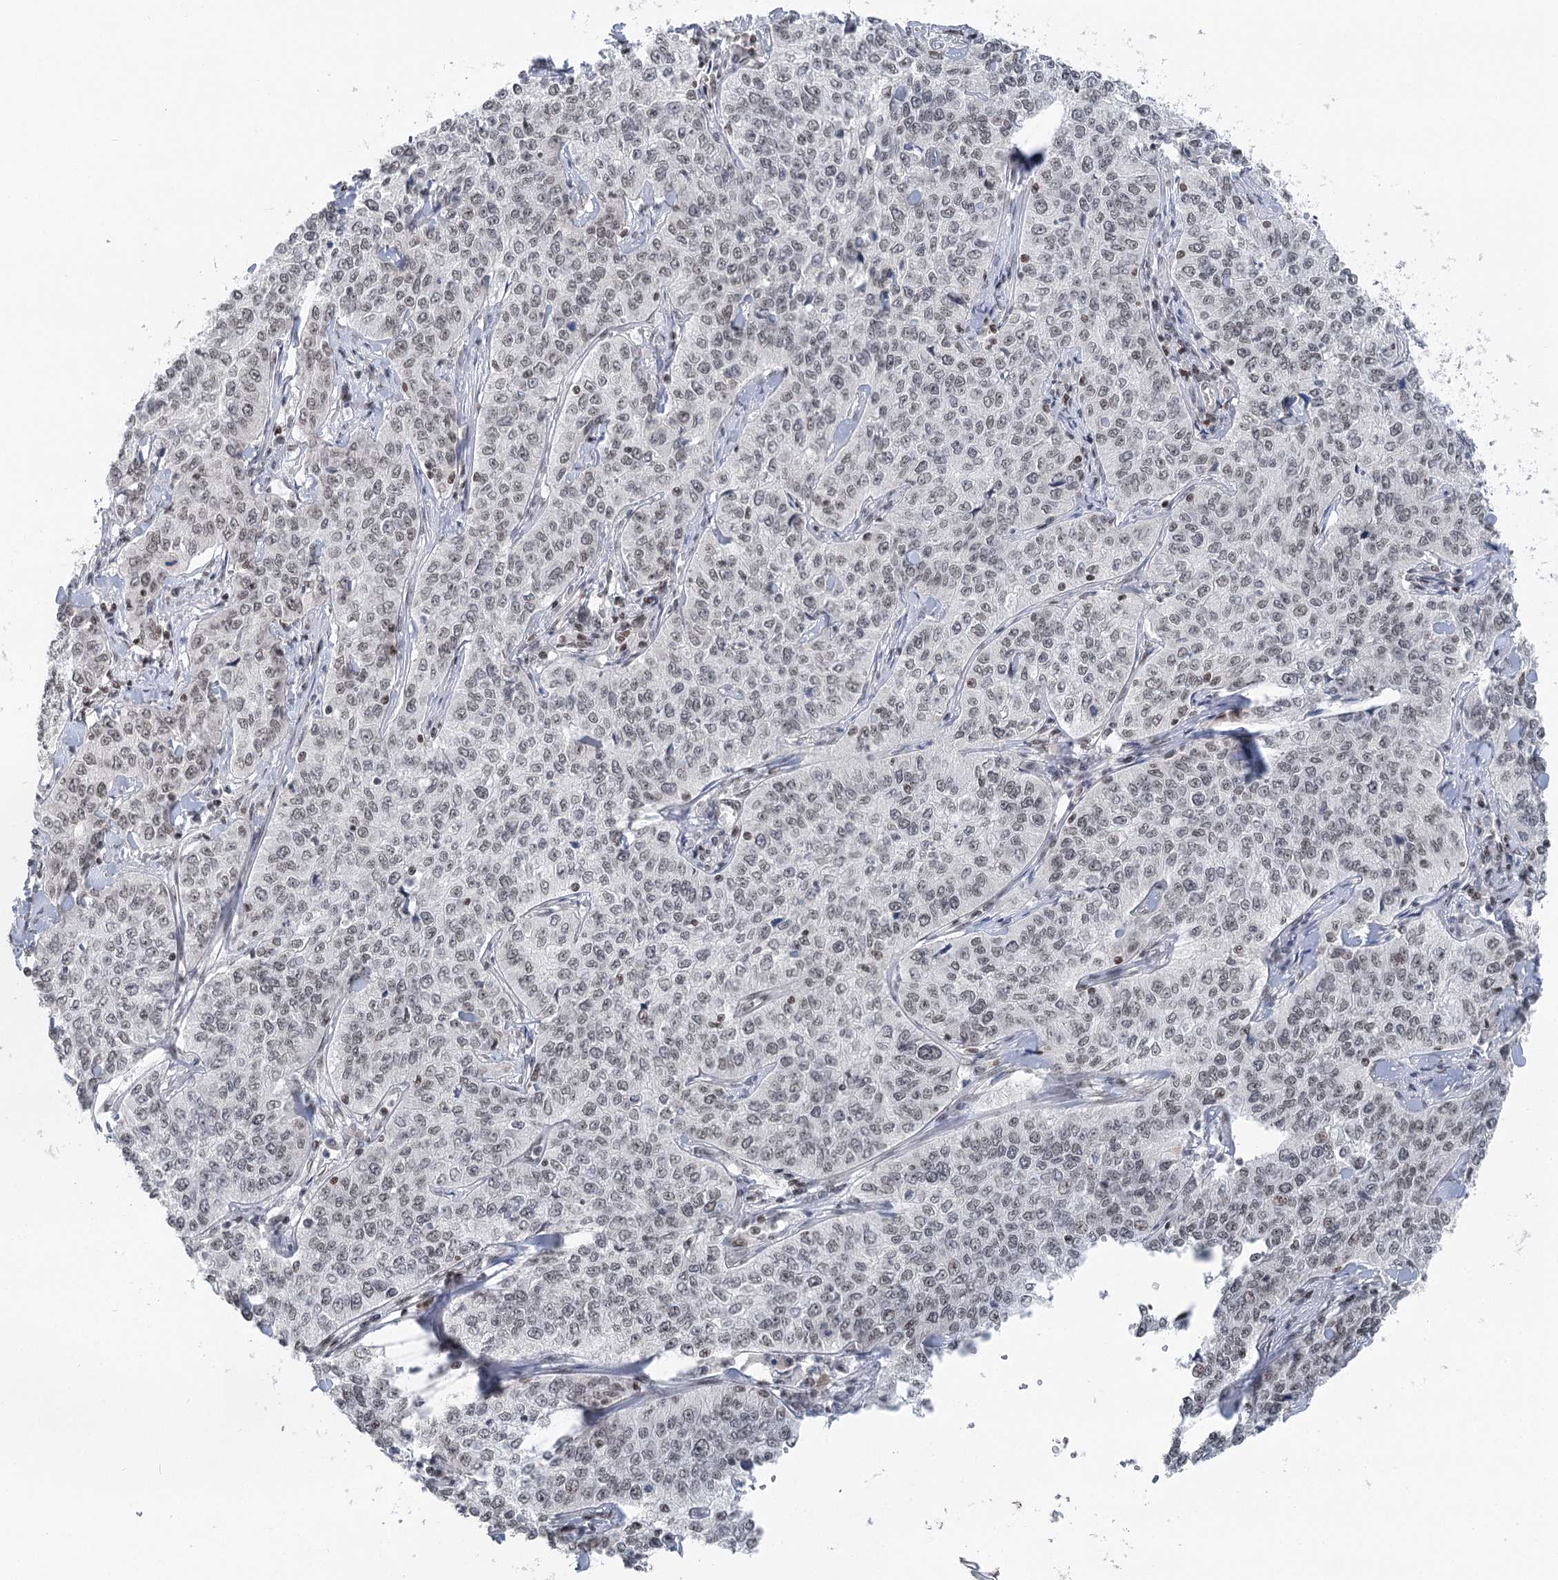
{"staining": {"intensity": "weak", "quantity": "25%-75%", "location": "nuclear"}, "tissue": "cervical cancer", "cell_type": "Tumor cells", "image_type": "cancer", "snomed": [{"axis": "morphology", "description": "Squamous cell carcinoma, NOS"}, {"axis": "topography", "description": "Cervix"}], "caption": "DAB (3,3'-diaminobenzidine) immunohistochemical staining of cervical cancer (squamous cell carcinoma) reveals weak nuclear protein expression in approximately 25%-75% of tumor cells.", "gene": "CGGBP1", "patient": {"sex": "female", "age": 35}}